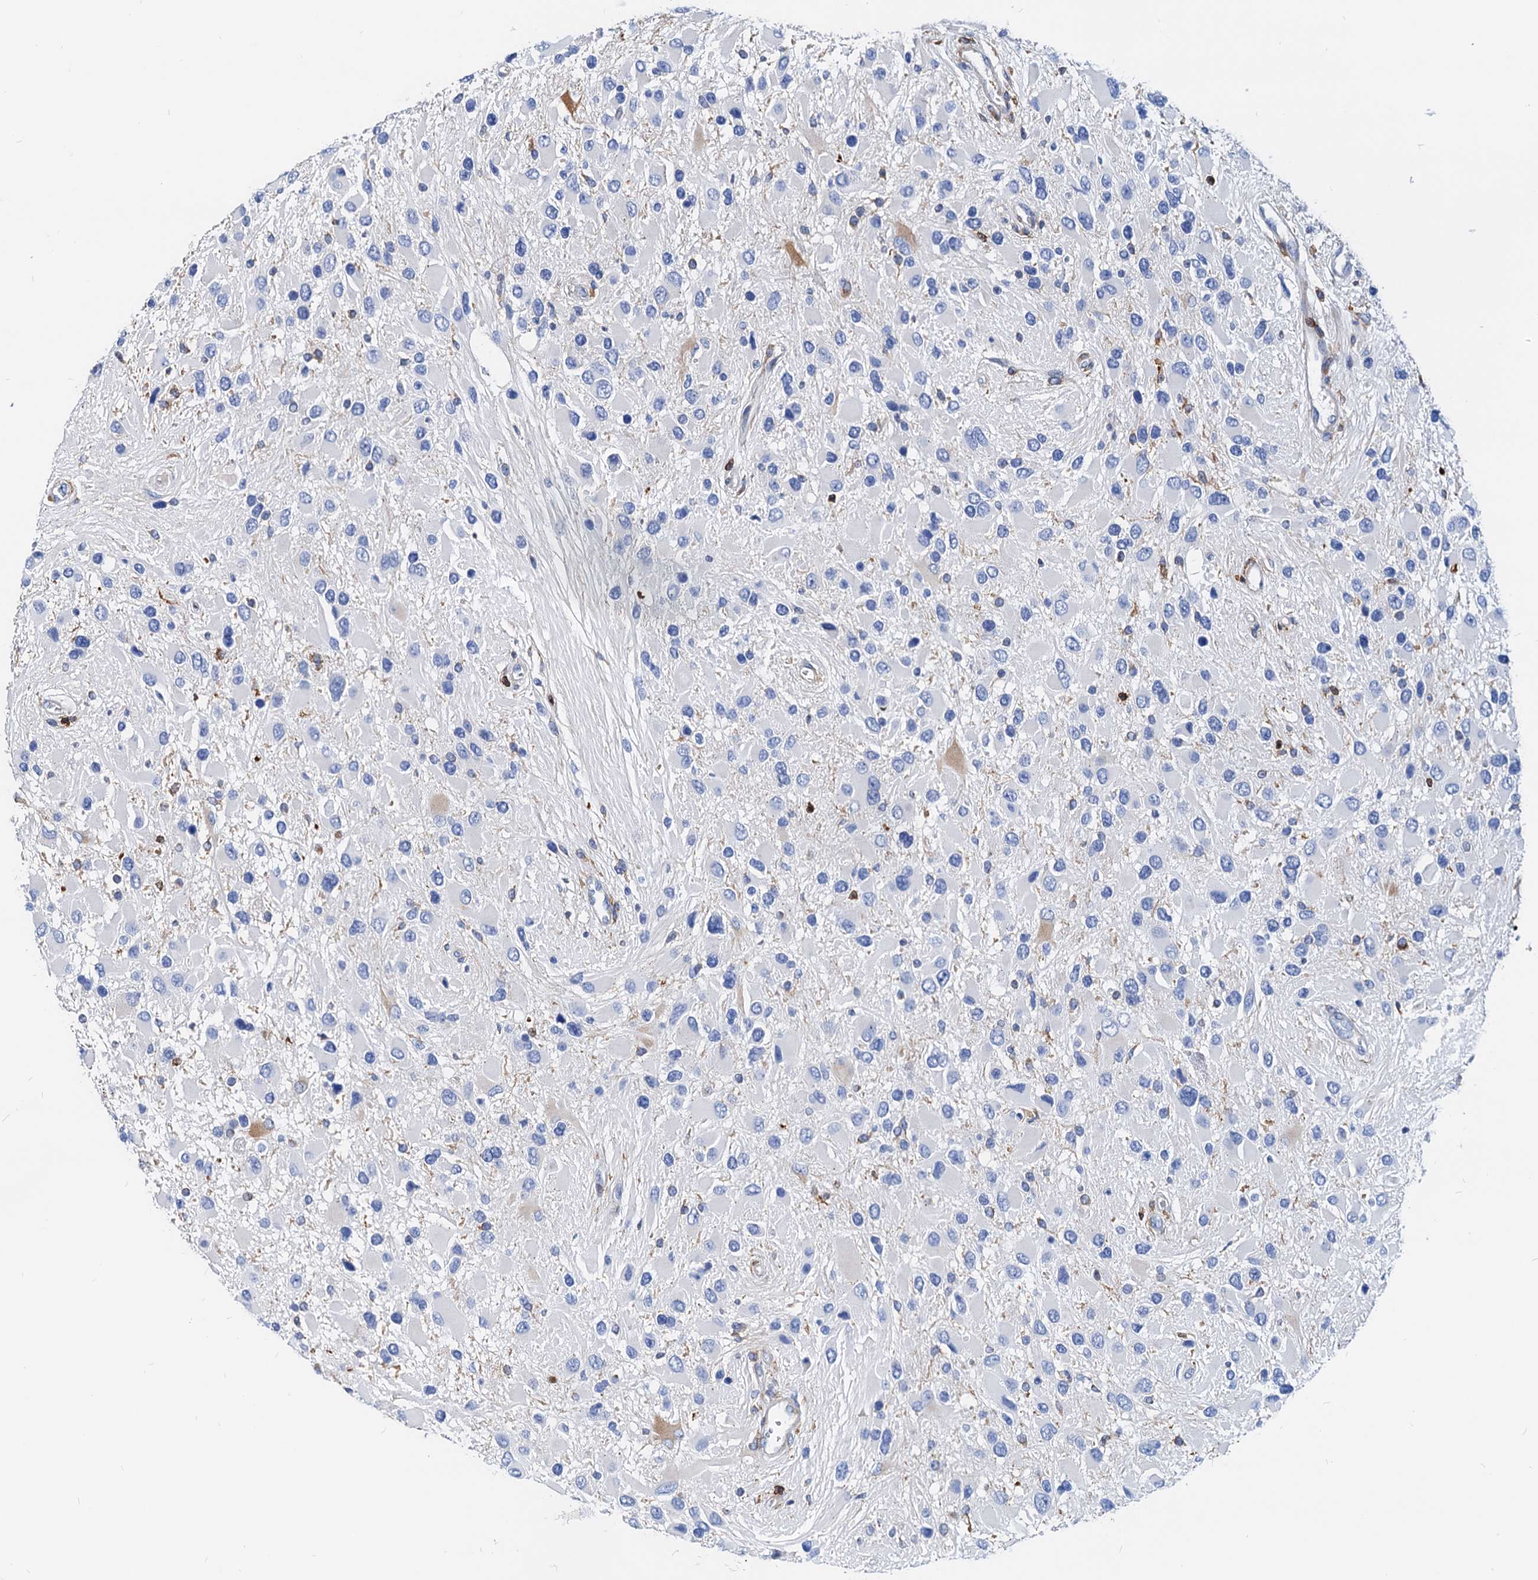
{"staining": {"intensity": "negative", "quantity": "none", "location": "none"}, "tissue": "glioma", "cell_type": "Tumor cells", "image_type": "cancer", "snomed": [{"axis": "morphology", "description": "Glioma, malignant, High grade"}, {"axis": "topography", "description": "Brain"}], "caption": "Micrograph shows no significant protein staining in tumor cells of malignant high-grade glioma. (DAB (3,3'-diaminobenzidine) IHC with hematoxylin counter stain).", "gene": "LCP2", "patient": {"sex": "male", "age": 53}}